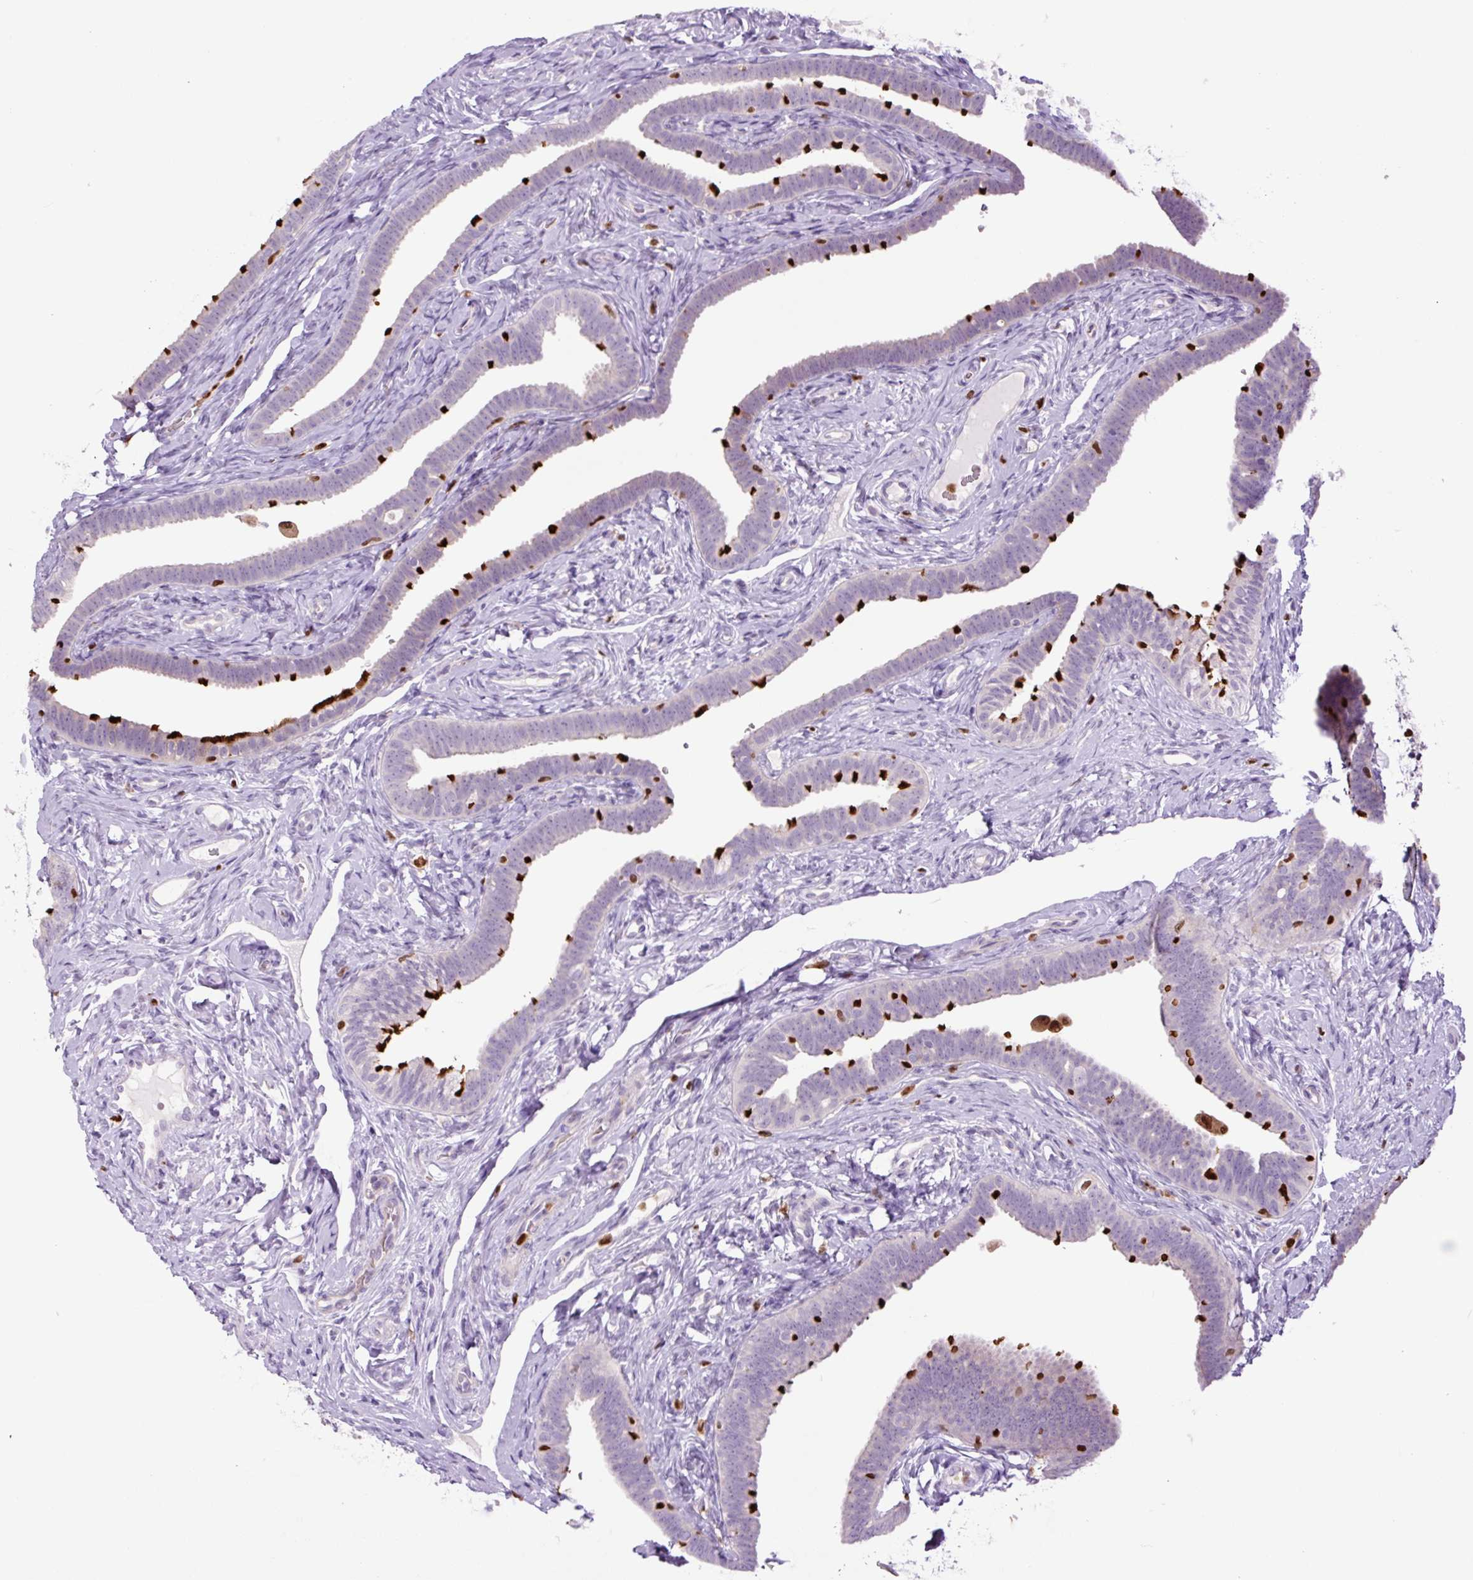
{"staining": {"intensity": "strong", "quantity": "25%-75%", "location": "cytoplasmic/membranous"}, "tissue": "fallopian tube", "cell_type": "Glandular cells", "image_type": "normal", "snomed": [{"axis": "morphology", "description": "Normal tissue, NOS"}, {"axis": "topography", "description": "Fallopian tube"}], "caption": "Immunohistochemical staining of normal fallopian tube shows strong cytoplasmic/membranous protein positivity in about 25%-75% of glandular cells.", "gene": "SPI1", "patient": {"sex": "female", "age": 69}}